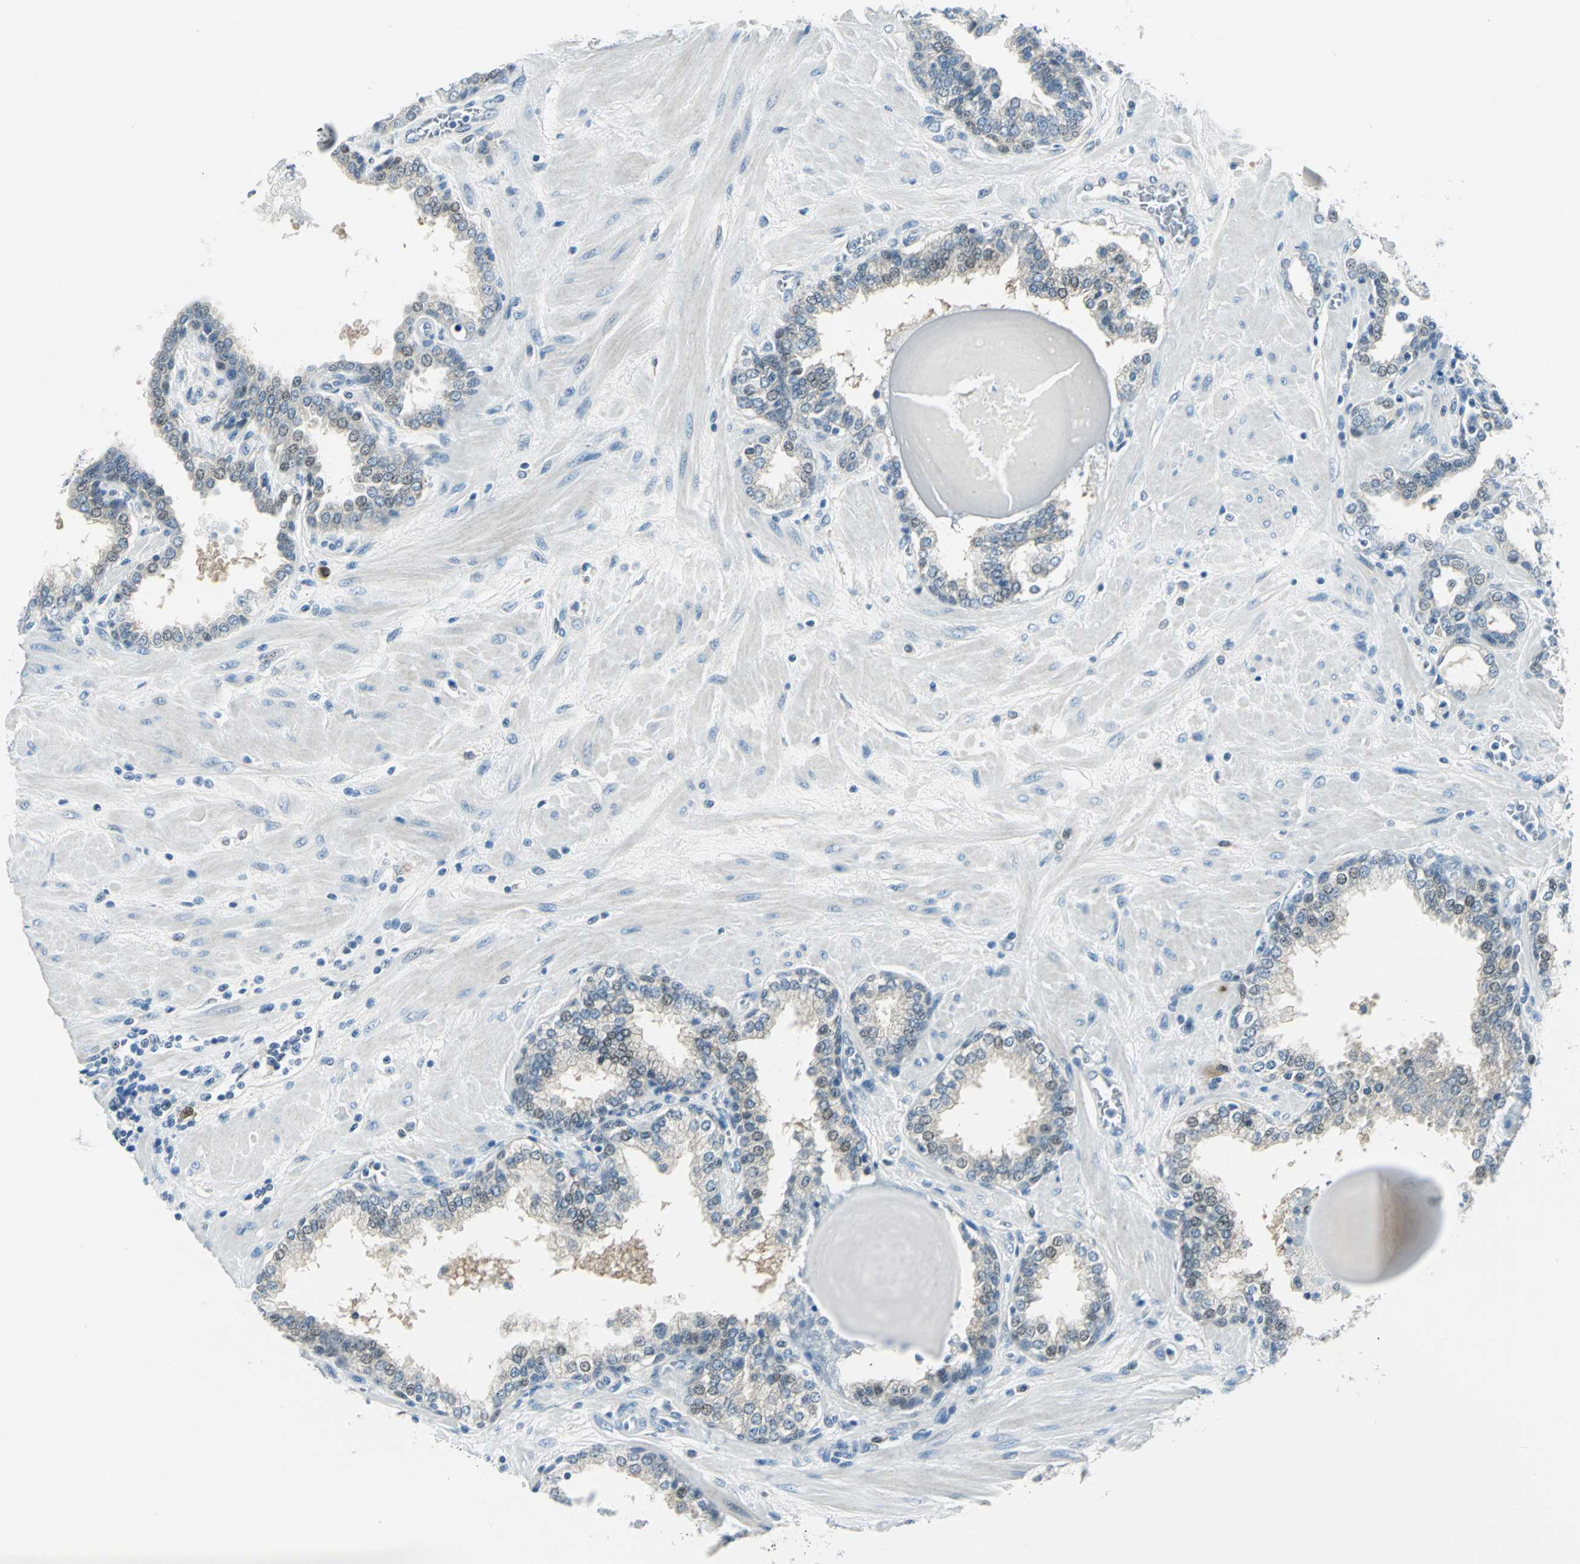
{"staining": {"intensity": "moderate", "quantity": "25%-75%", "location": "cytoplasmic/membranous,nuclear"}, "tissue": "prostate", "cell_type": "Glandular cells", "image_type": "normal", "snomed": [{"axis": "morphology", "description": "Normal tissue, NOS"}, {"axis": "topography", "description": "Prostate"}], "caption": "Immunohistochemical staining of unremarkable human prostate shows 25%-75% levels of moderate cytoplasmic/membranous,nuclear protein staining in about 25%-75% of glandular cells.", "gene": "AKR1A1", "patient": {"sex": "male", "age": 51}}